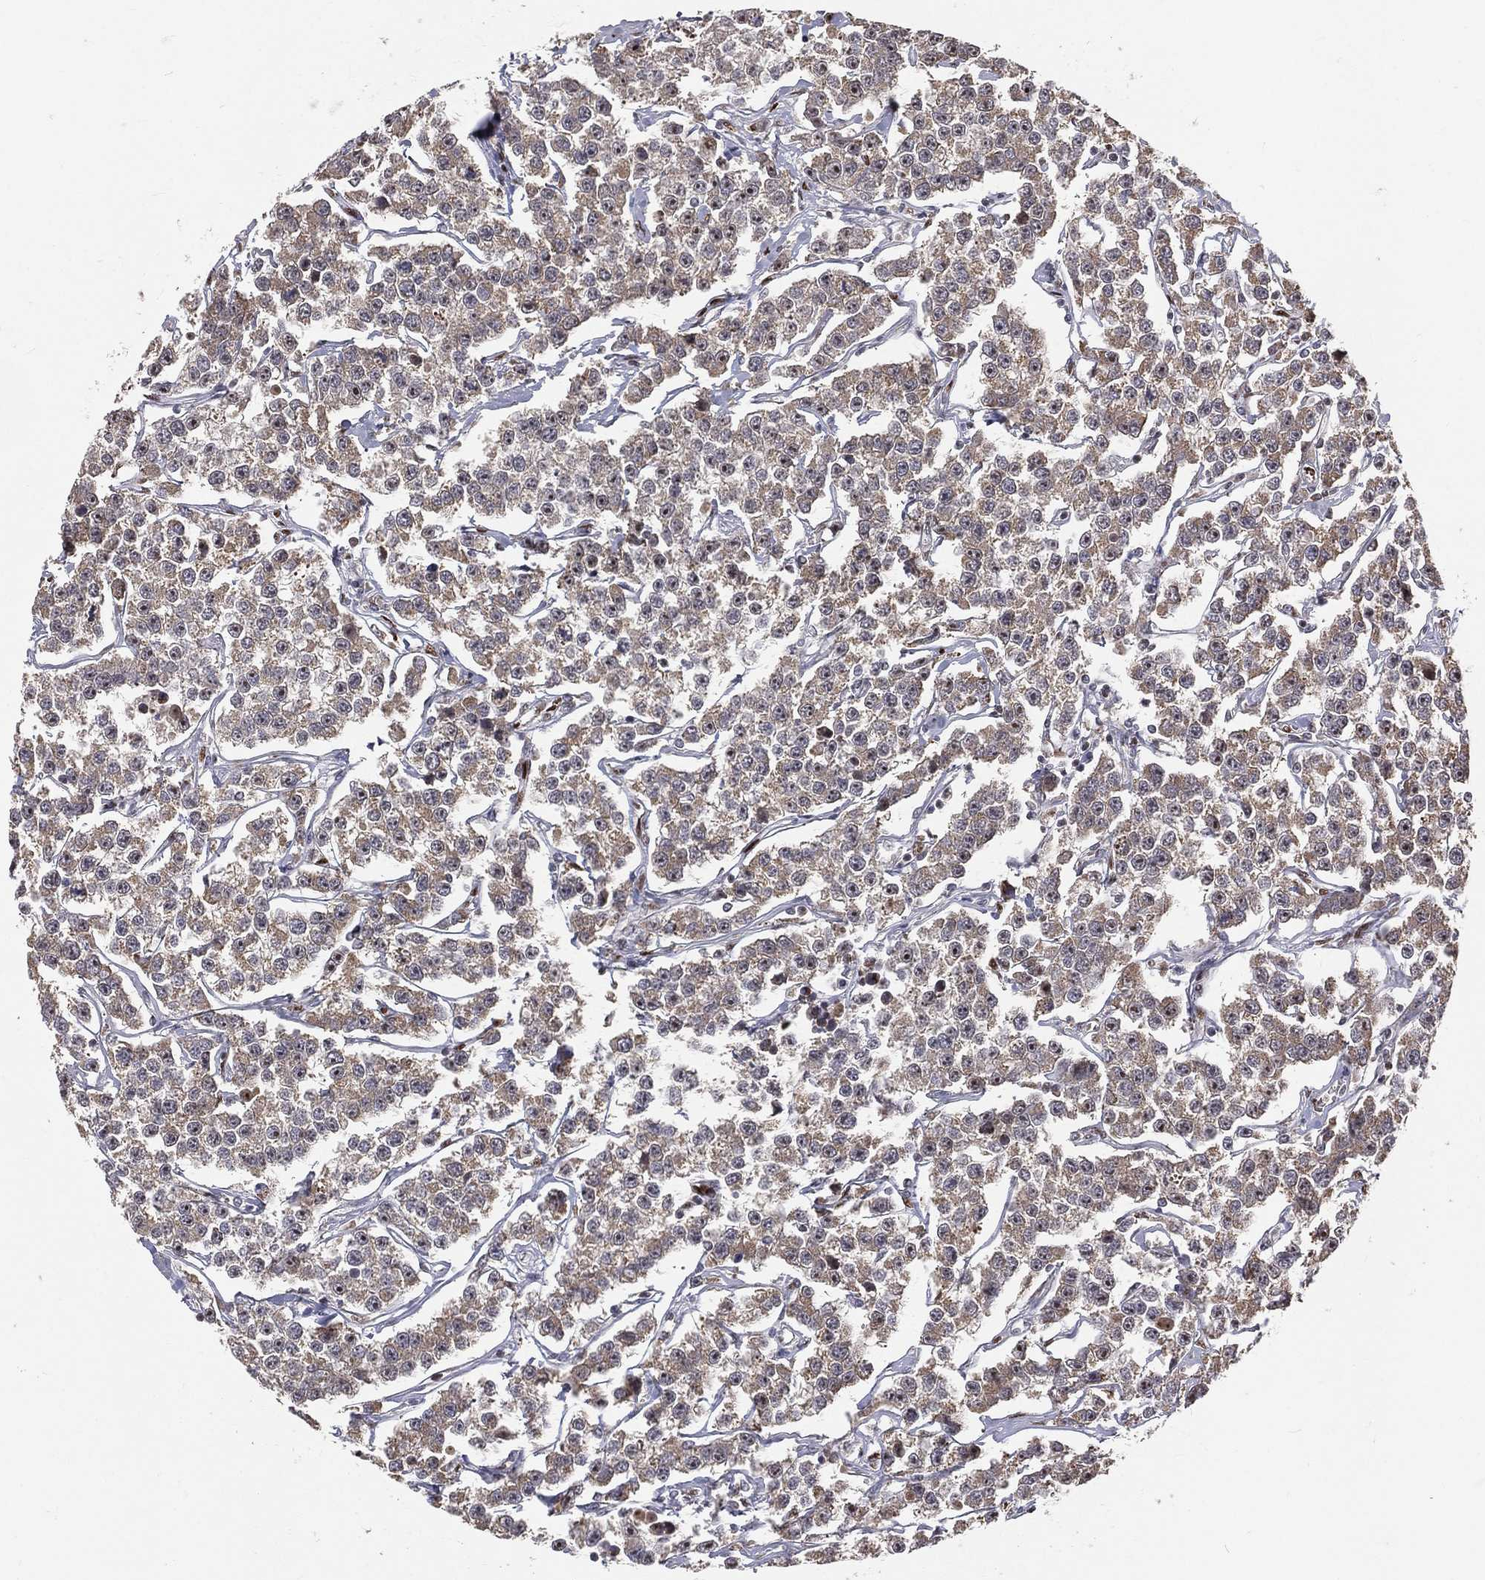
{"staining": {"intensity": "moderate", "quantity": "<25%", "location": "cytoplasmic/membranous"}, "tissue": "testis cancer", "cell_type": "Tumor cells", "image_type": "cancer", "snomed": [{"axis": "morphology", "description": "Seminoma, NOS"}, {"axis": "topography", "description": "Testis"}], "caption": "Protein analysis of testis seminoma tissue demonstrates moderate cytoplasmic/membranous positivity in about <25% of tumor cells. The staining is performed using DAB (3,3'-diaminobenzidine) brown chromogen to label protein expression. The nuclei are counter-stained blue using hematoxylin.", "gene": "ZEB1", "patient": {"sex": "male", "age": 59}}